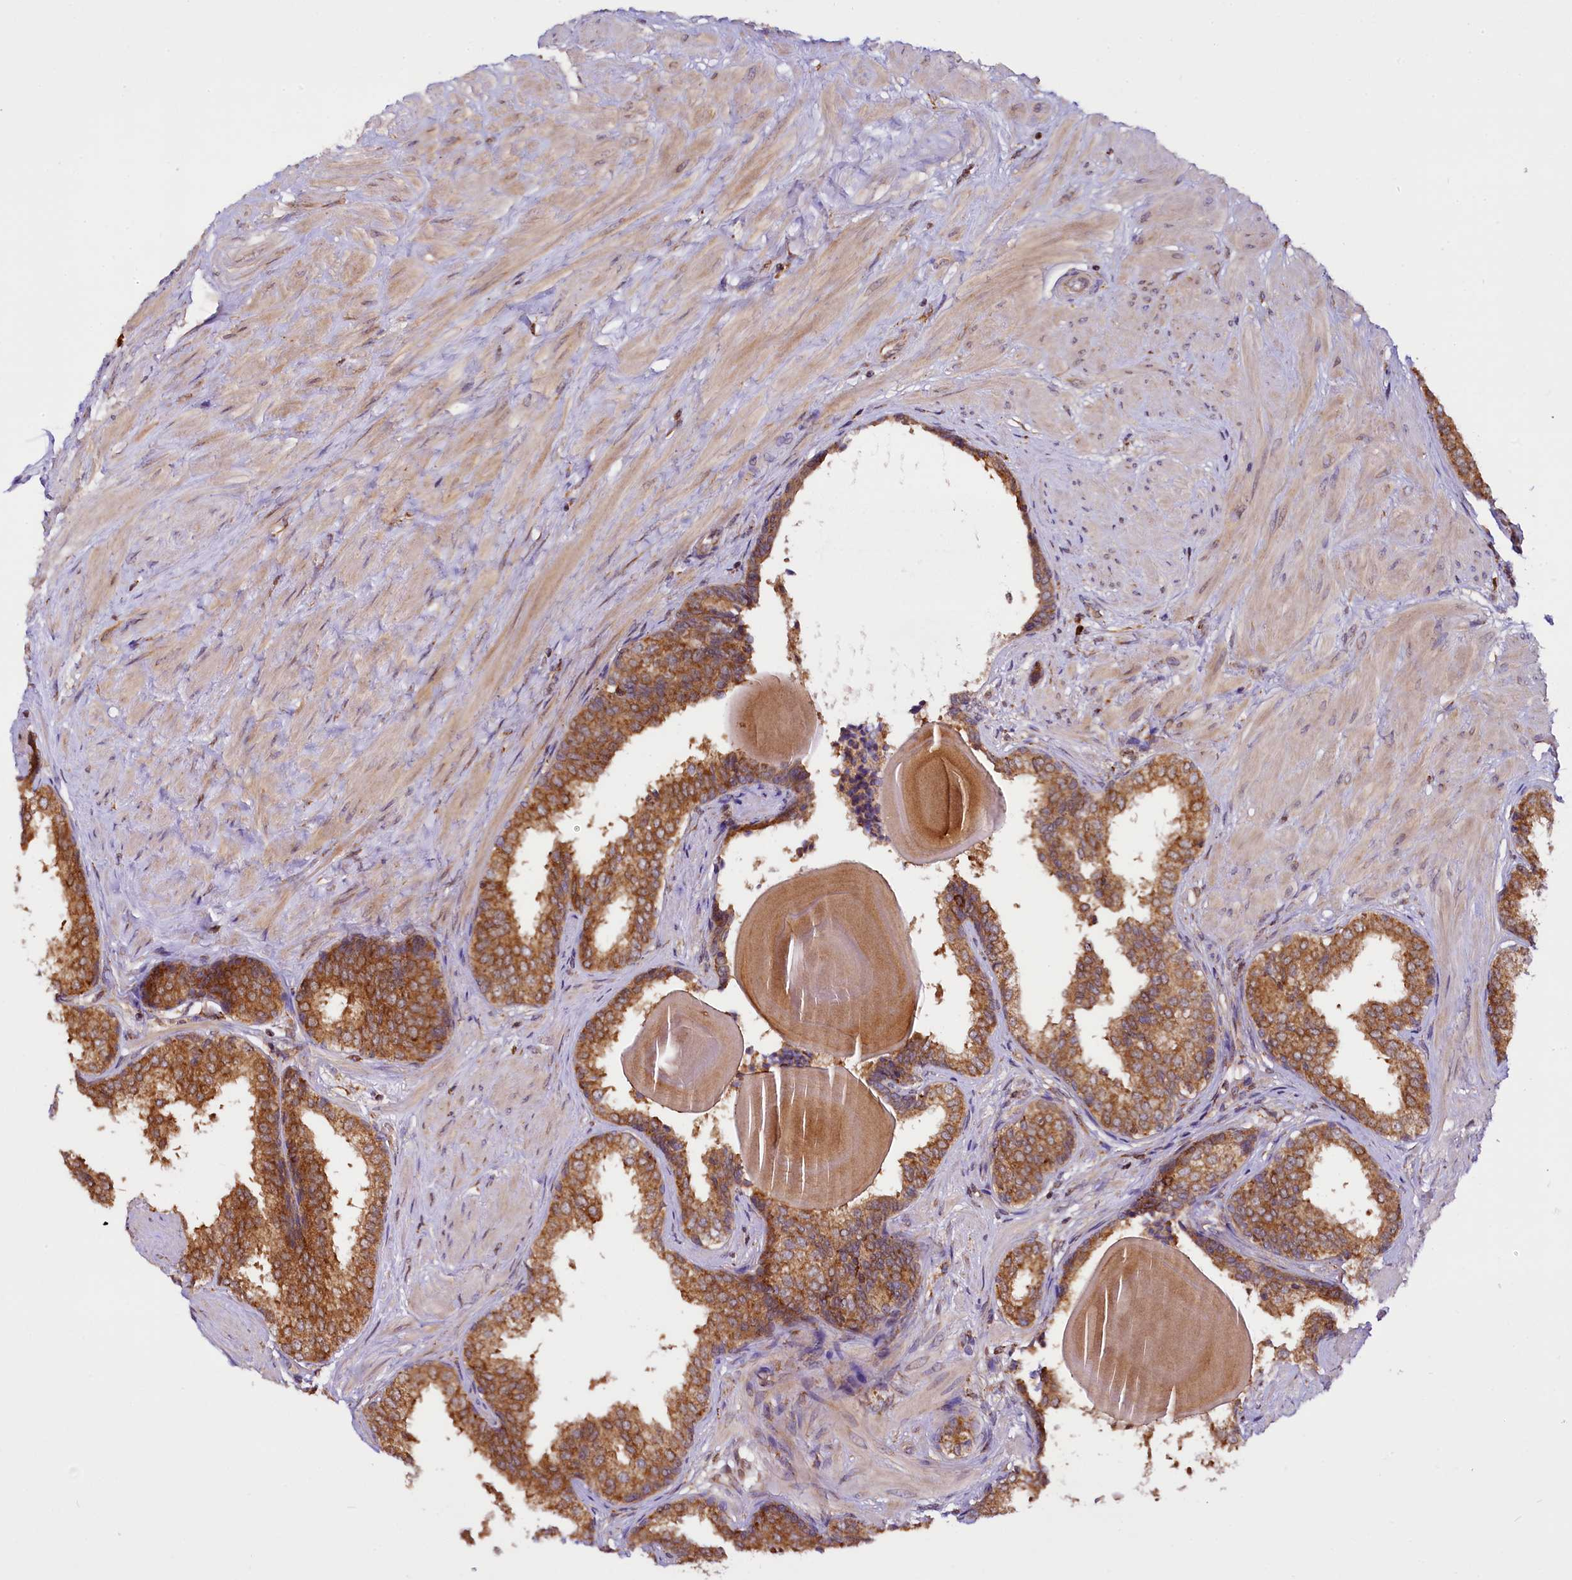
{"staining": {"intensity": "strong", "quantity": ">75%", "location": "cytoplasmic/membranous"}, "tissue": "prostate", "cell_type": "Glandular cells", "image_type": "normal", "snomed": [{"axis": "morphology", "description": "Normal tissue, NOS"}, {"axis": "topography", "description": "Prostate"}], "caption": "This image shows immunohistochemistry staining of unremarkable prostate, with high strong cytoplasmic/membranous expression in about >75% of glandular cells.", "gene": "UFM1", "patient": {"sex": "male", "age": 48}}